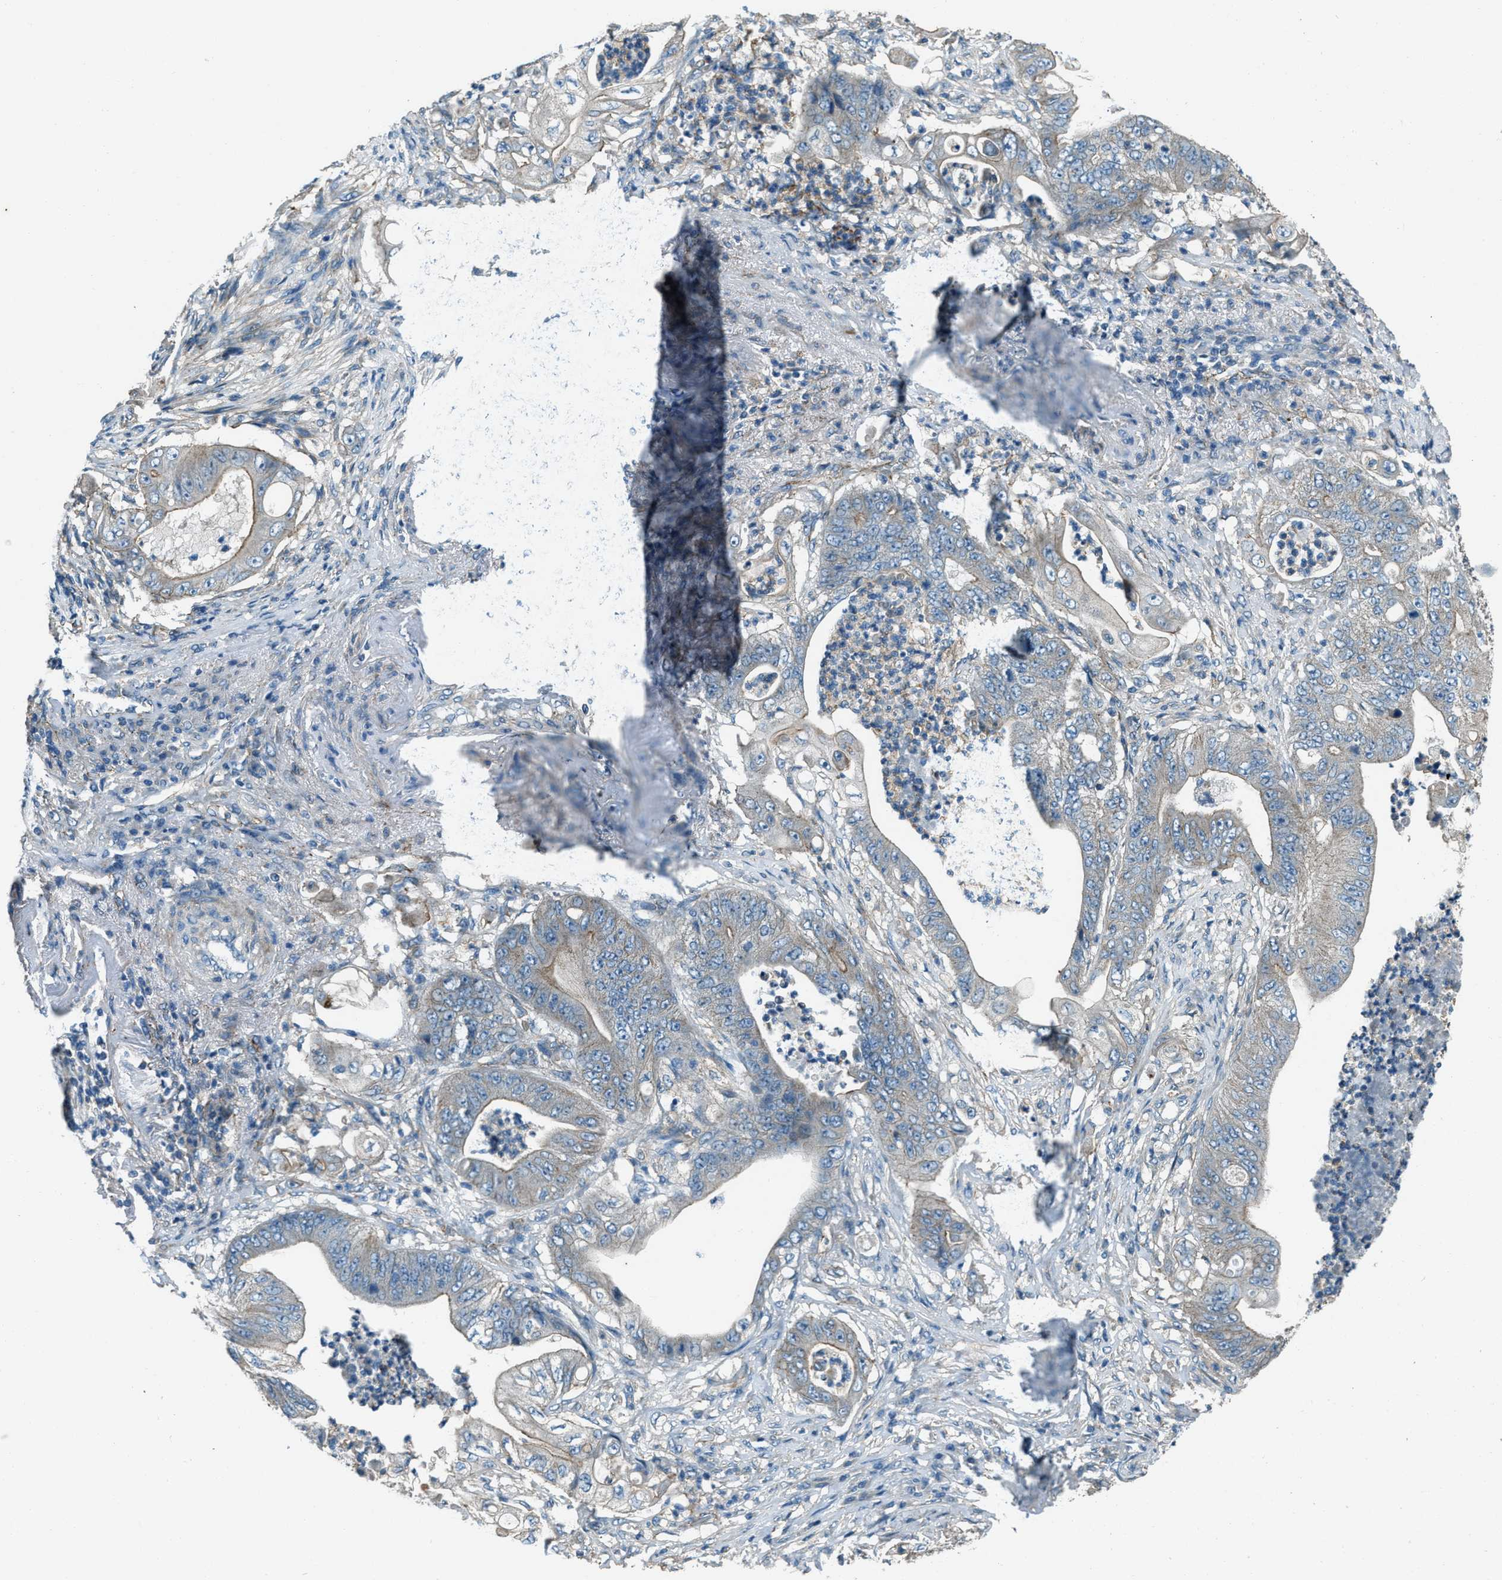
{"staining": {"intensity": "weak", "quantity": "<25%", "location": "cytoplasmic/membranous"}, "tissue": "stomach cancer", "cell_type": "Tumor cells", "image_type": "cancer", "snomed": [{"axis": "morphology", "description": "Adenocarcinoma, NOS"}, {"axis": "topography", "description": "Stomach"}], "caption": "Adenocarcinoma (stomach) was stained to show a protein in brown. There is no significant positivity in tumor cells. (DAB (3,3'-diaminobenzidine) immunohistochemistry visualized using brightfield microscopy, high magnification).", "gene": "SVIL", "patient": {"sex": "female", "age": 73}}